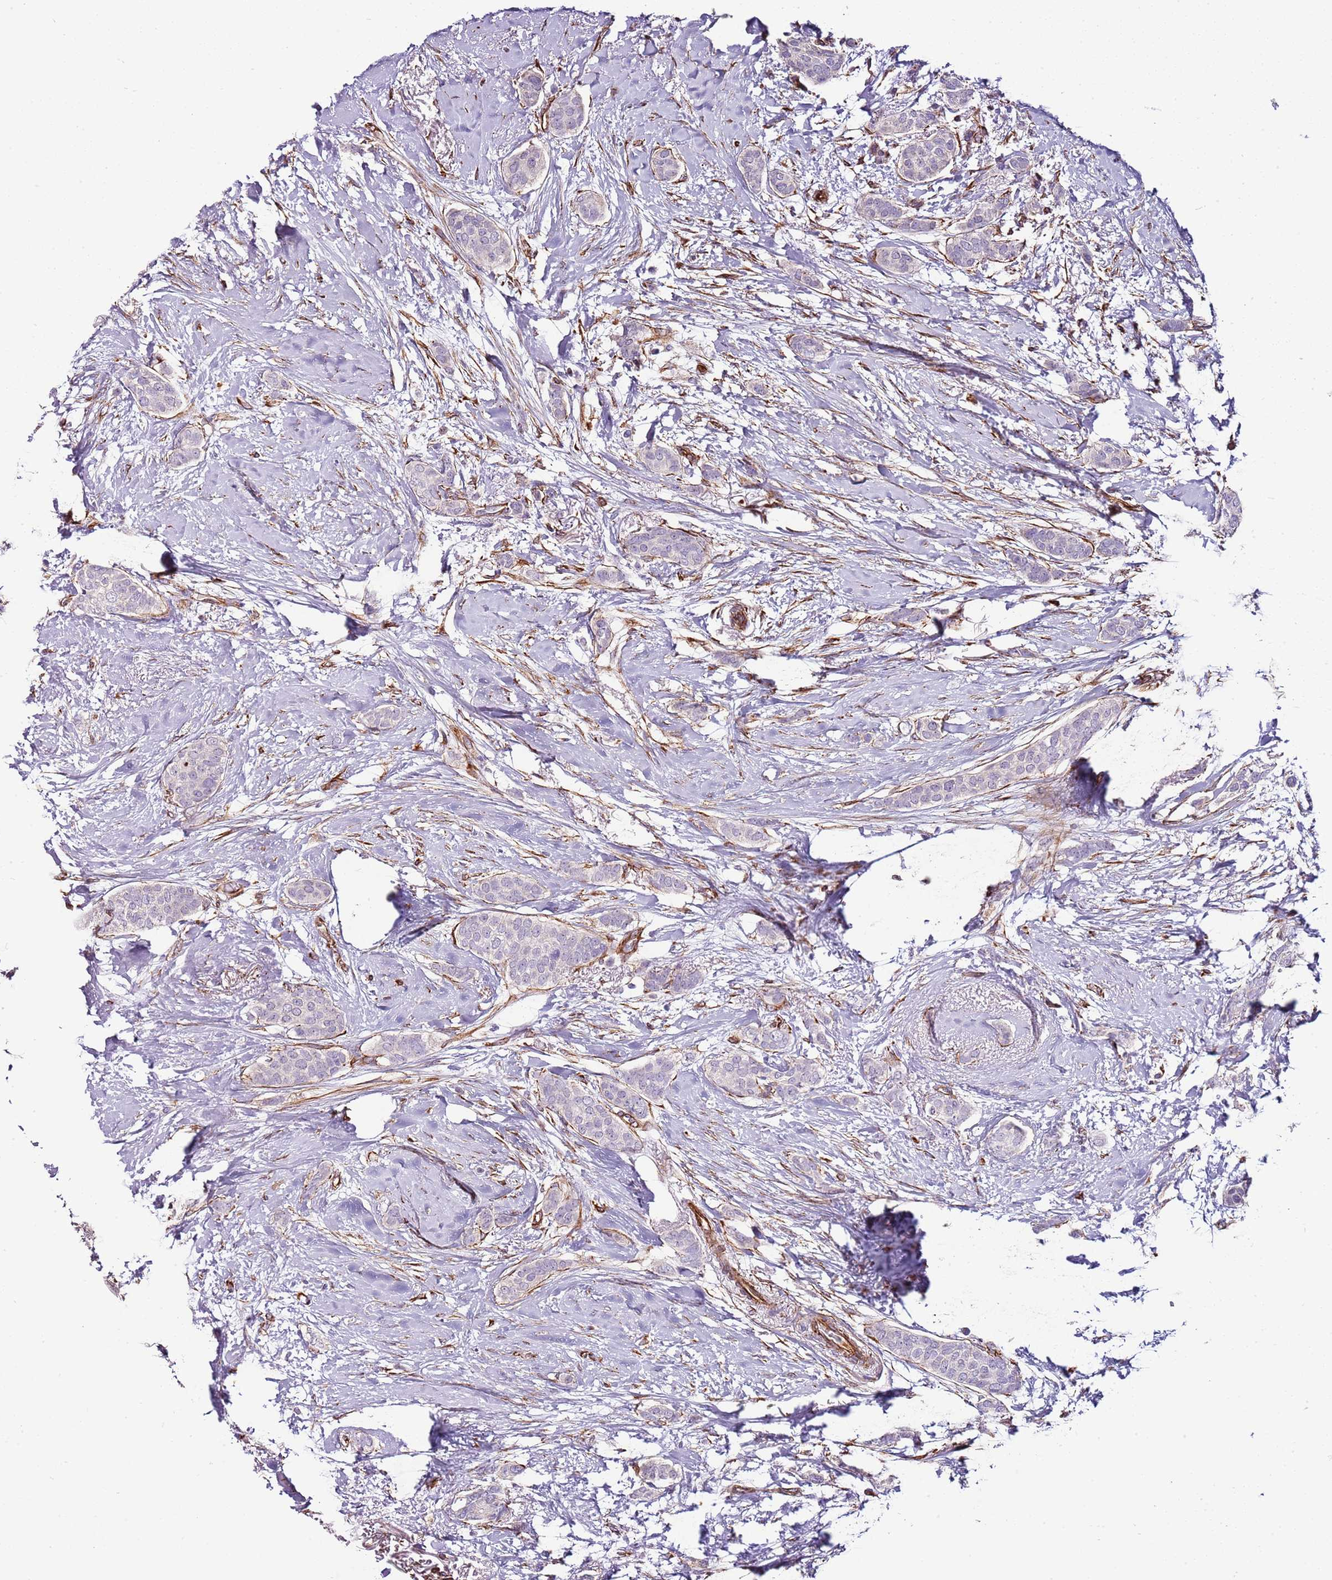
{"staining": {"intensity": "negative", "quantity": "none", "location": "none"}, "tissue": "breast cancer", "cell_type": "Tumor cells", "image_type": "cancer", "snomed": [{"axis": "morphology", "description": "Duct carcinoma"}, {"axis": "topography", "description": "Breast"}], "caption": "Immunohistochemical staining of breast cancer (invasive ductal carcinoma) displays no significant positivity in tumor cells.", "gene": "ZNF786", "patient": {"sex": "female", "age": 72}}